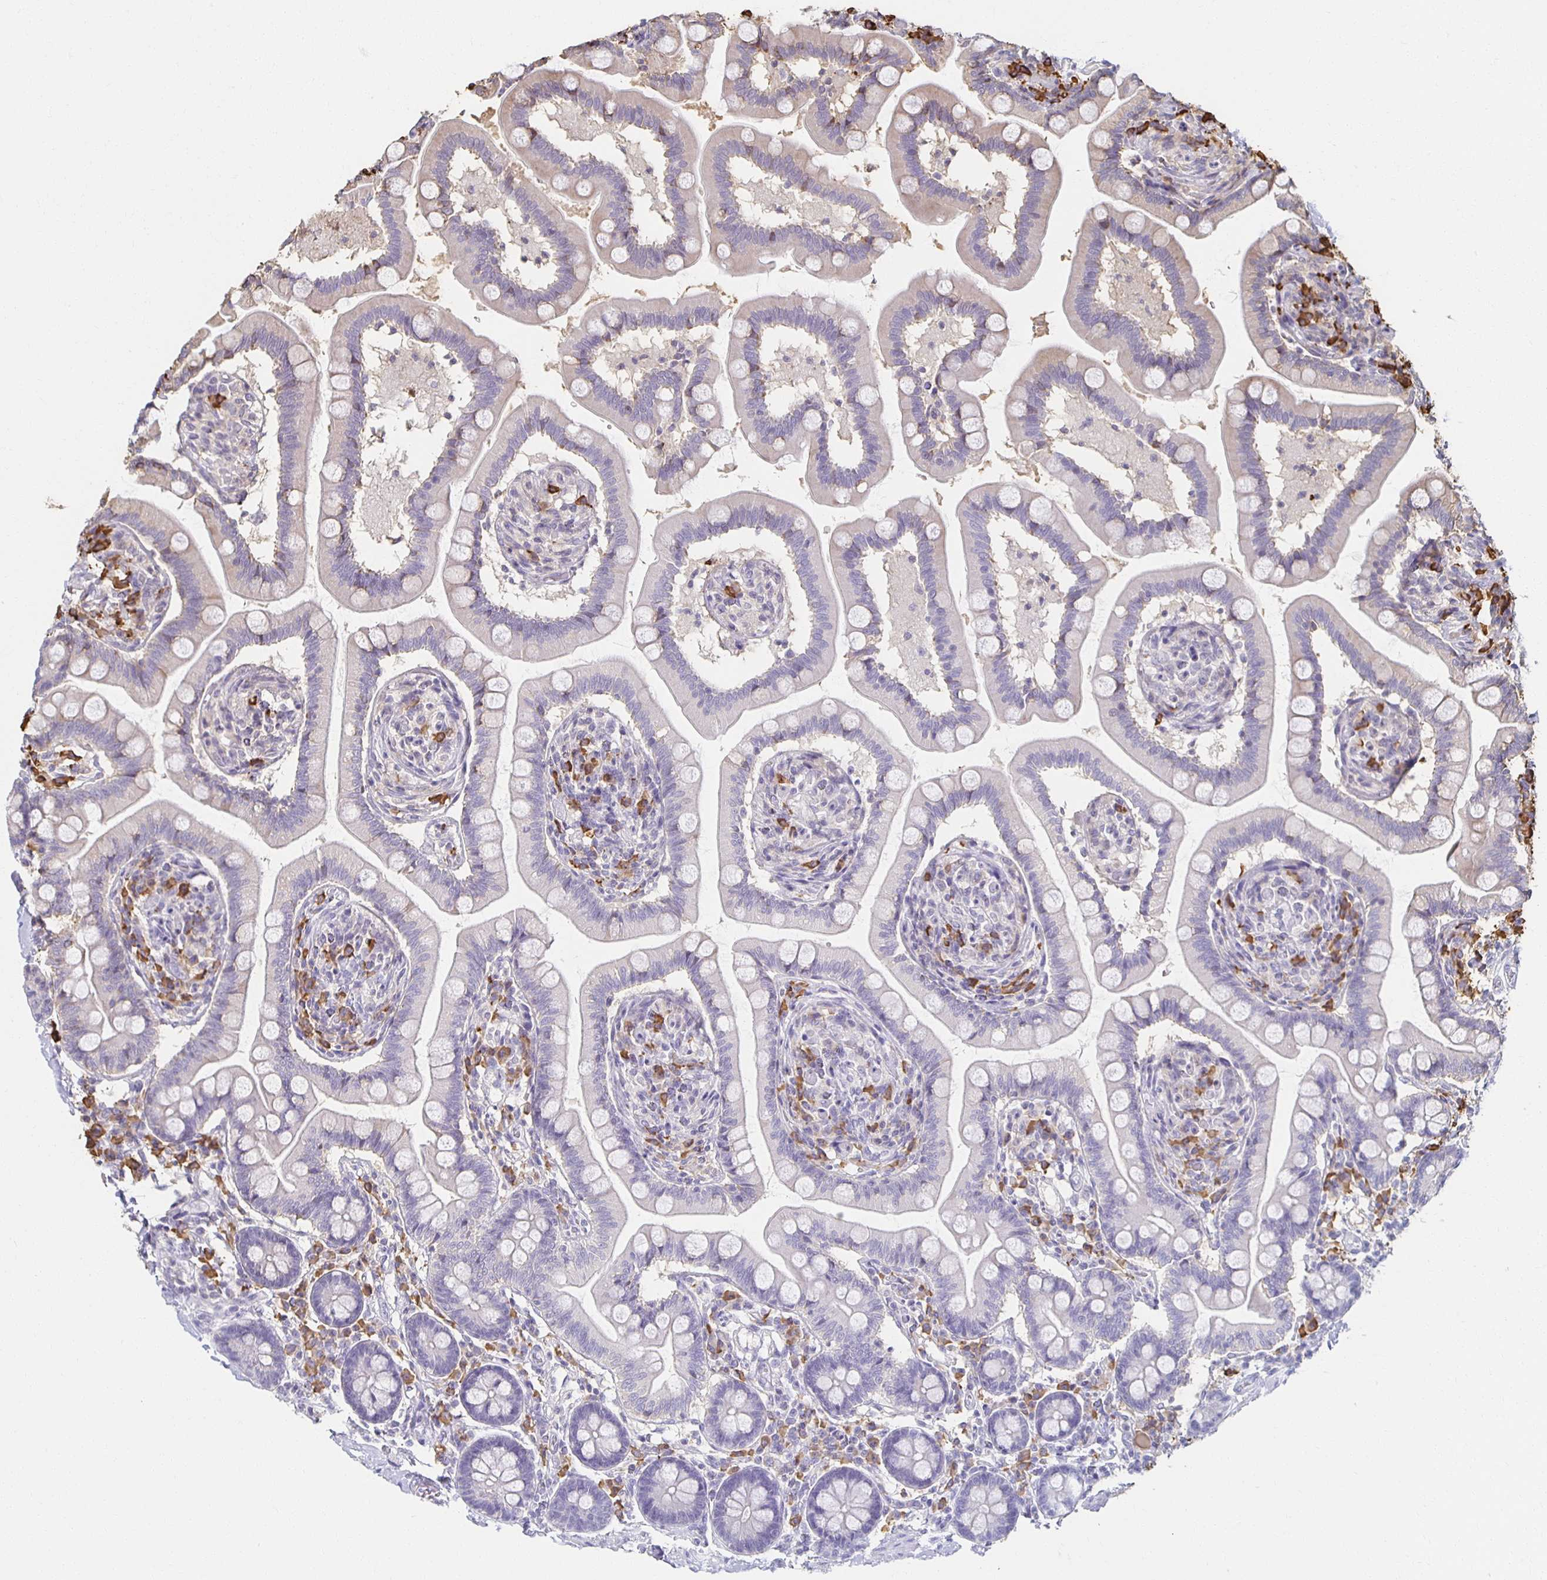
{"staining": {"intensity": "negative", "quantity": "none", "location": "none"}, "tissue": "small intestine", "cell_type": "Glandular cells", "image_type": "normal", "snomed": [{"axis": "morphology", "description": "Normal tissue, NOS"}, {"axis": "topography", "description": "Small intestine"}], "caption": "Micrograph shows no significant protein positivity in glandular cells of unremarkable small intestine.", "gene": "ZNF692", "patient": {"sex": "female", "age": 64}}